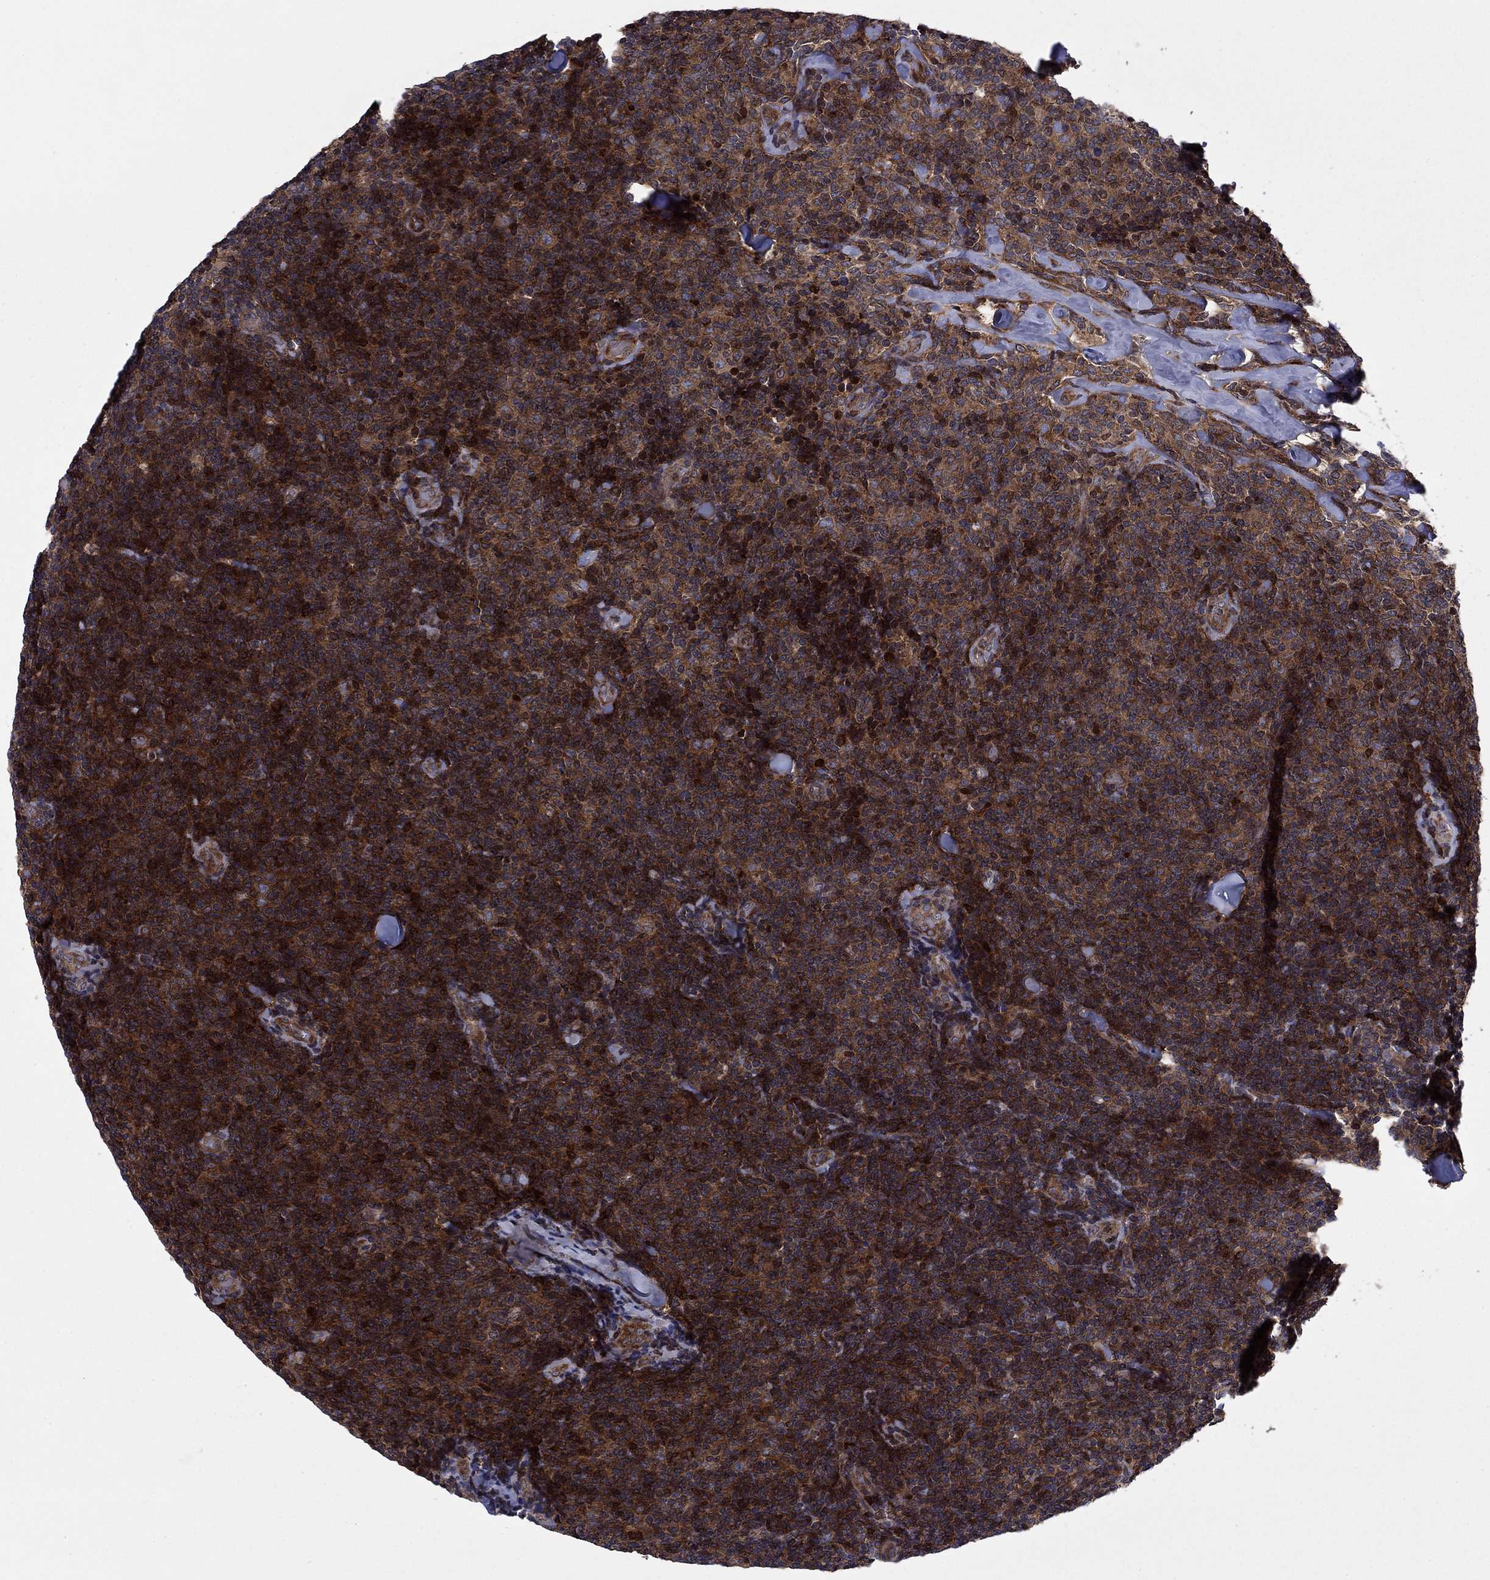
{"staining": {"intensity": "strong", "quantity": ">75%", "location": "cytoplasmic/membranous"}, "tissue": "lymphoma", "cell_type": "Tumor cells", "image_type": "cancer", "snomed": [{"axis": "morphology", "description": "Malignant lymphoma, non-Hodgkin's type, Low grade"}, {"axis": "topography", "description": "Lymph node"}], "caption": "IHC (DAB) staining of human malignant lymphoma, non-Hodgkin's type (low-grade) exhibits strong cytoplasmic/membranous protein expression in about >75% of tumor cells.", "gene": "HDAC4", "patient": {"sex": "female", "age": 56}}